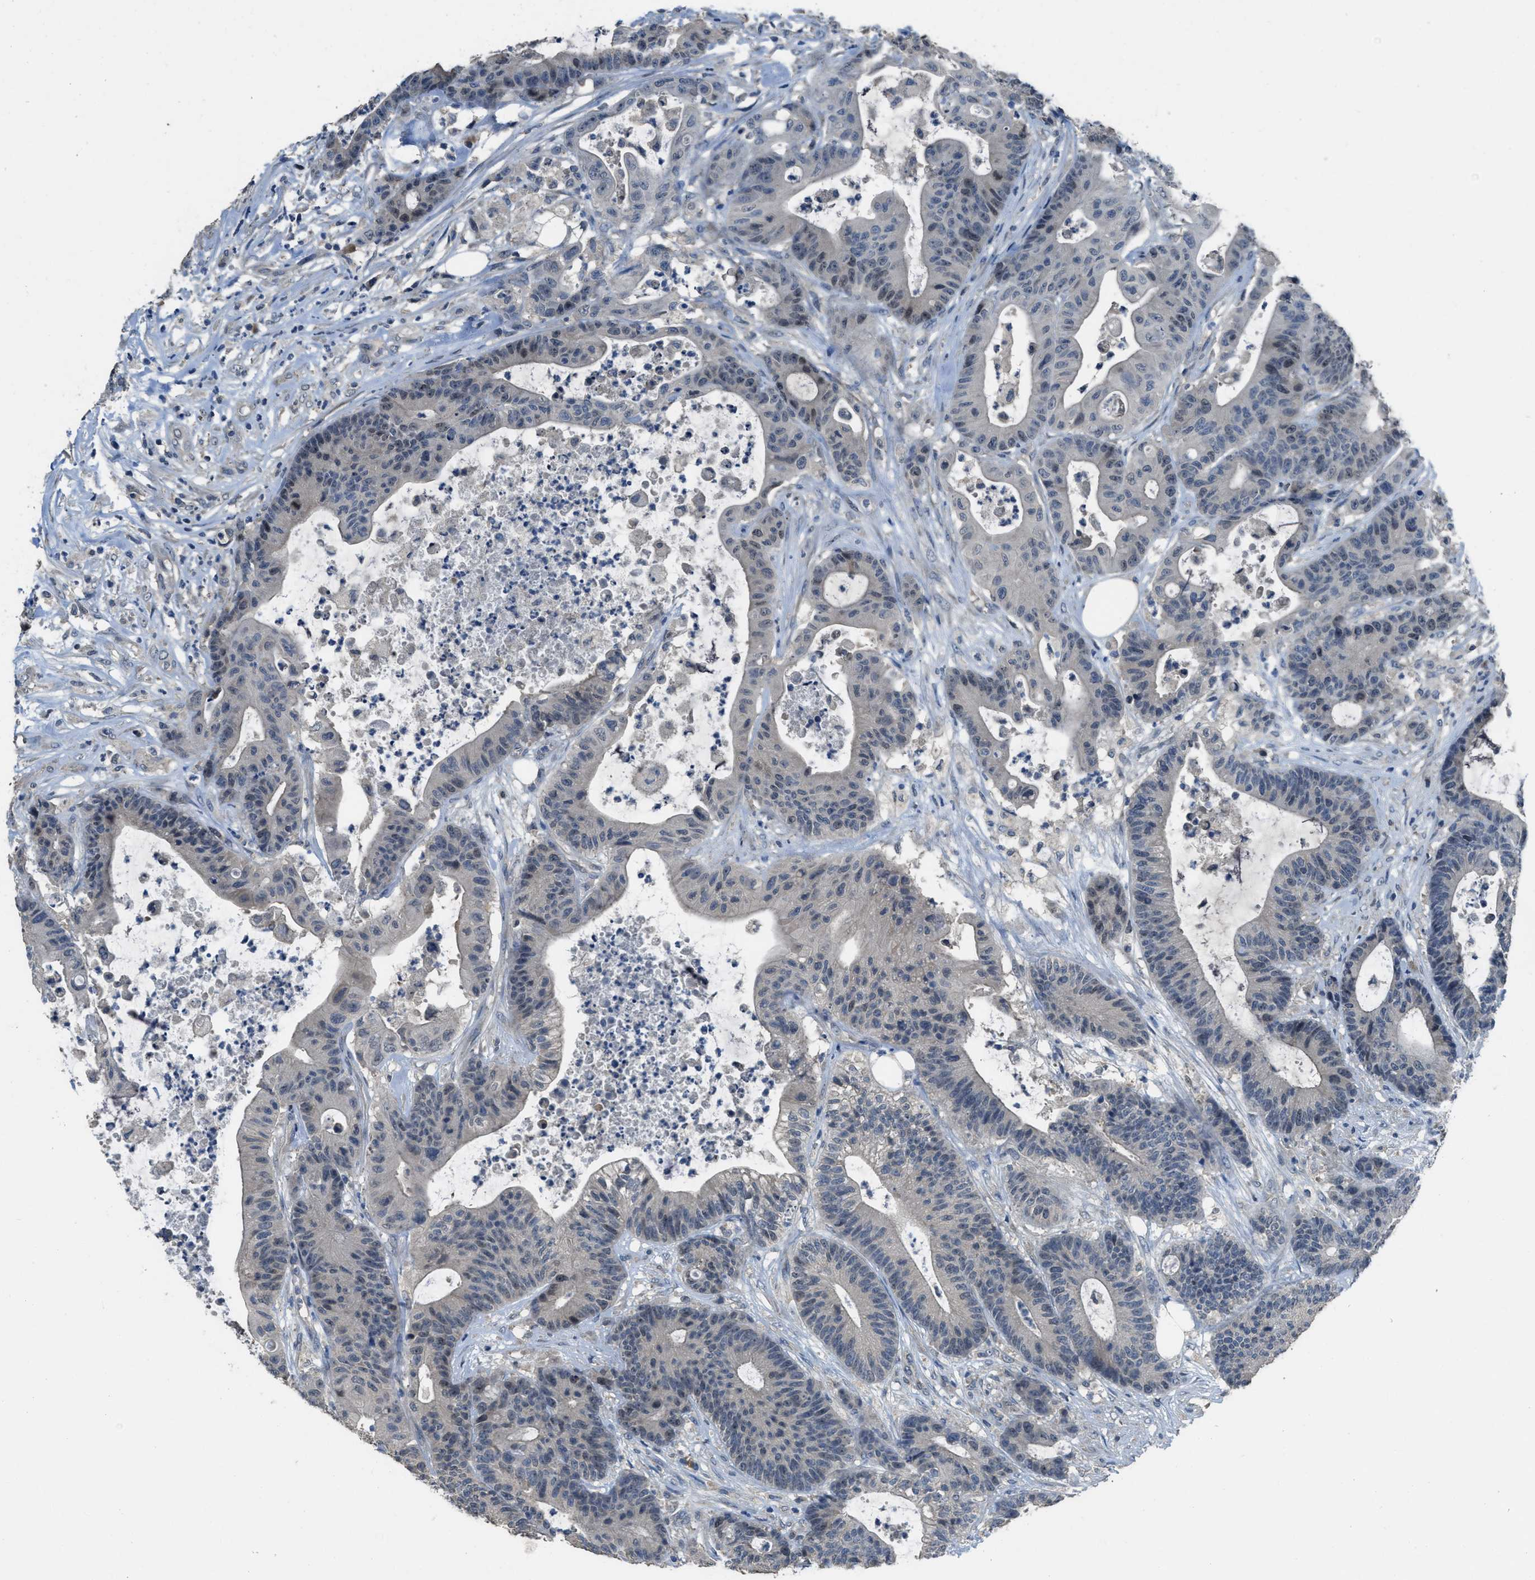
{"staining": {"intensity": "moderate", "quantity": "<25%", "location": "nuclear"}, "tissue": "colorectal cancer", "cell_type": "Tumor cells", "image_type": "cancer", "snomed": [{"axis": "morphology", "description": "Adenocarcinoma, NOS"}, {"axis": "topography", "description": "Colon"}], "caption": "A brown stain labels moderate nuclear staining of a protein in colorectal adenocarcinoma tumor cells.", "gene": "MIS18A", "patient": {"sex": "female", "age": 84}}